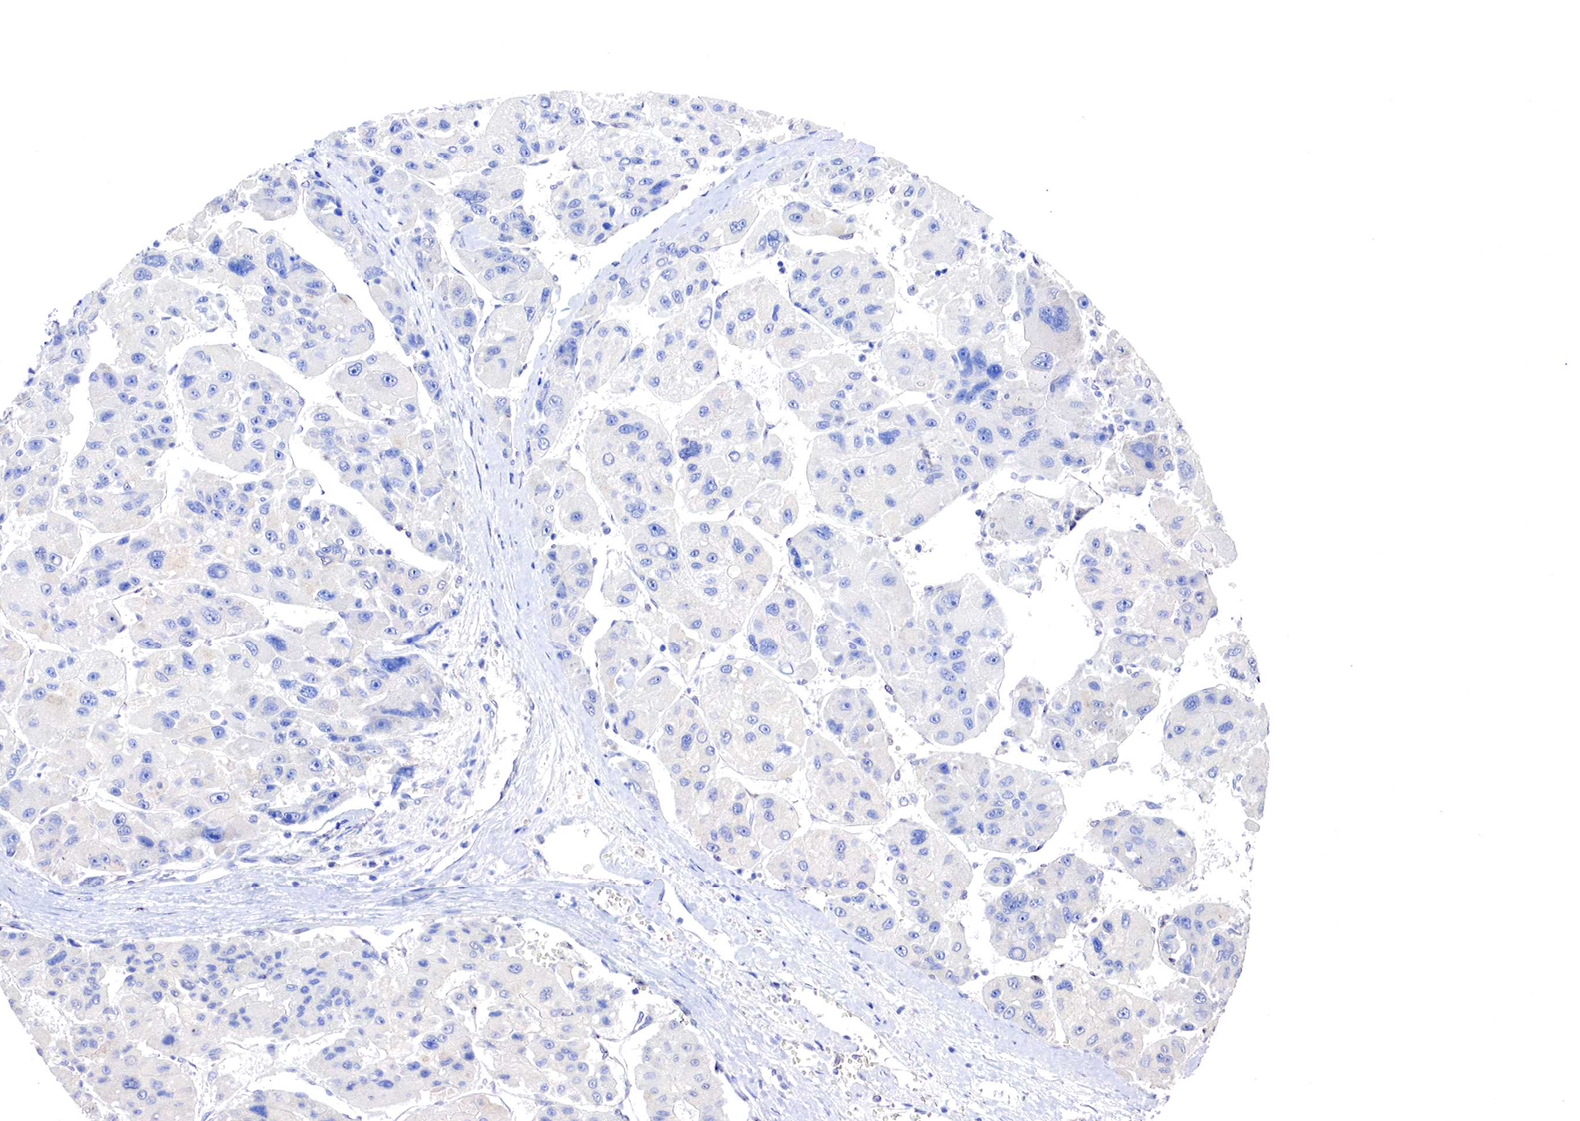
{"staining": {"intensity": "negative", "quantity": "none", "location": "none"}, "tissue": "liver cancer", "cell_type": "Tumor cells", "image_type": "cancer", "snomed": [{"axis": "morphology", "description": "Carcinoma, Hepatocellular, NOS"}, {"axis": "topography", "description": "Liver"}], "caption": "High power microscopy photomicrograph of an immunohistochemistry photomicrograph of liver hepatocellular carcinoma, revealing no significant expression in tumor cells.", "gene": "PABIR2", "patient": {"sex": "male", "age": 64}}